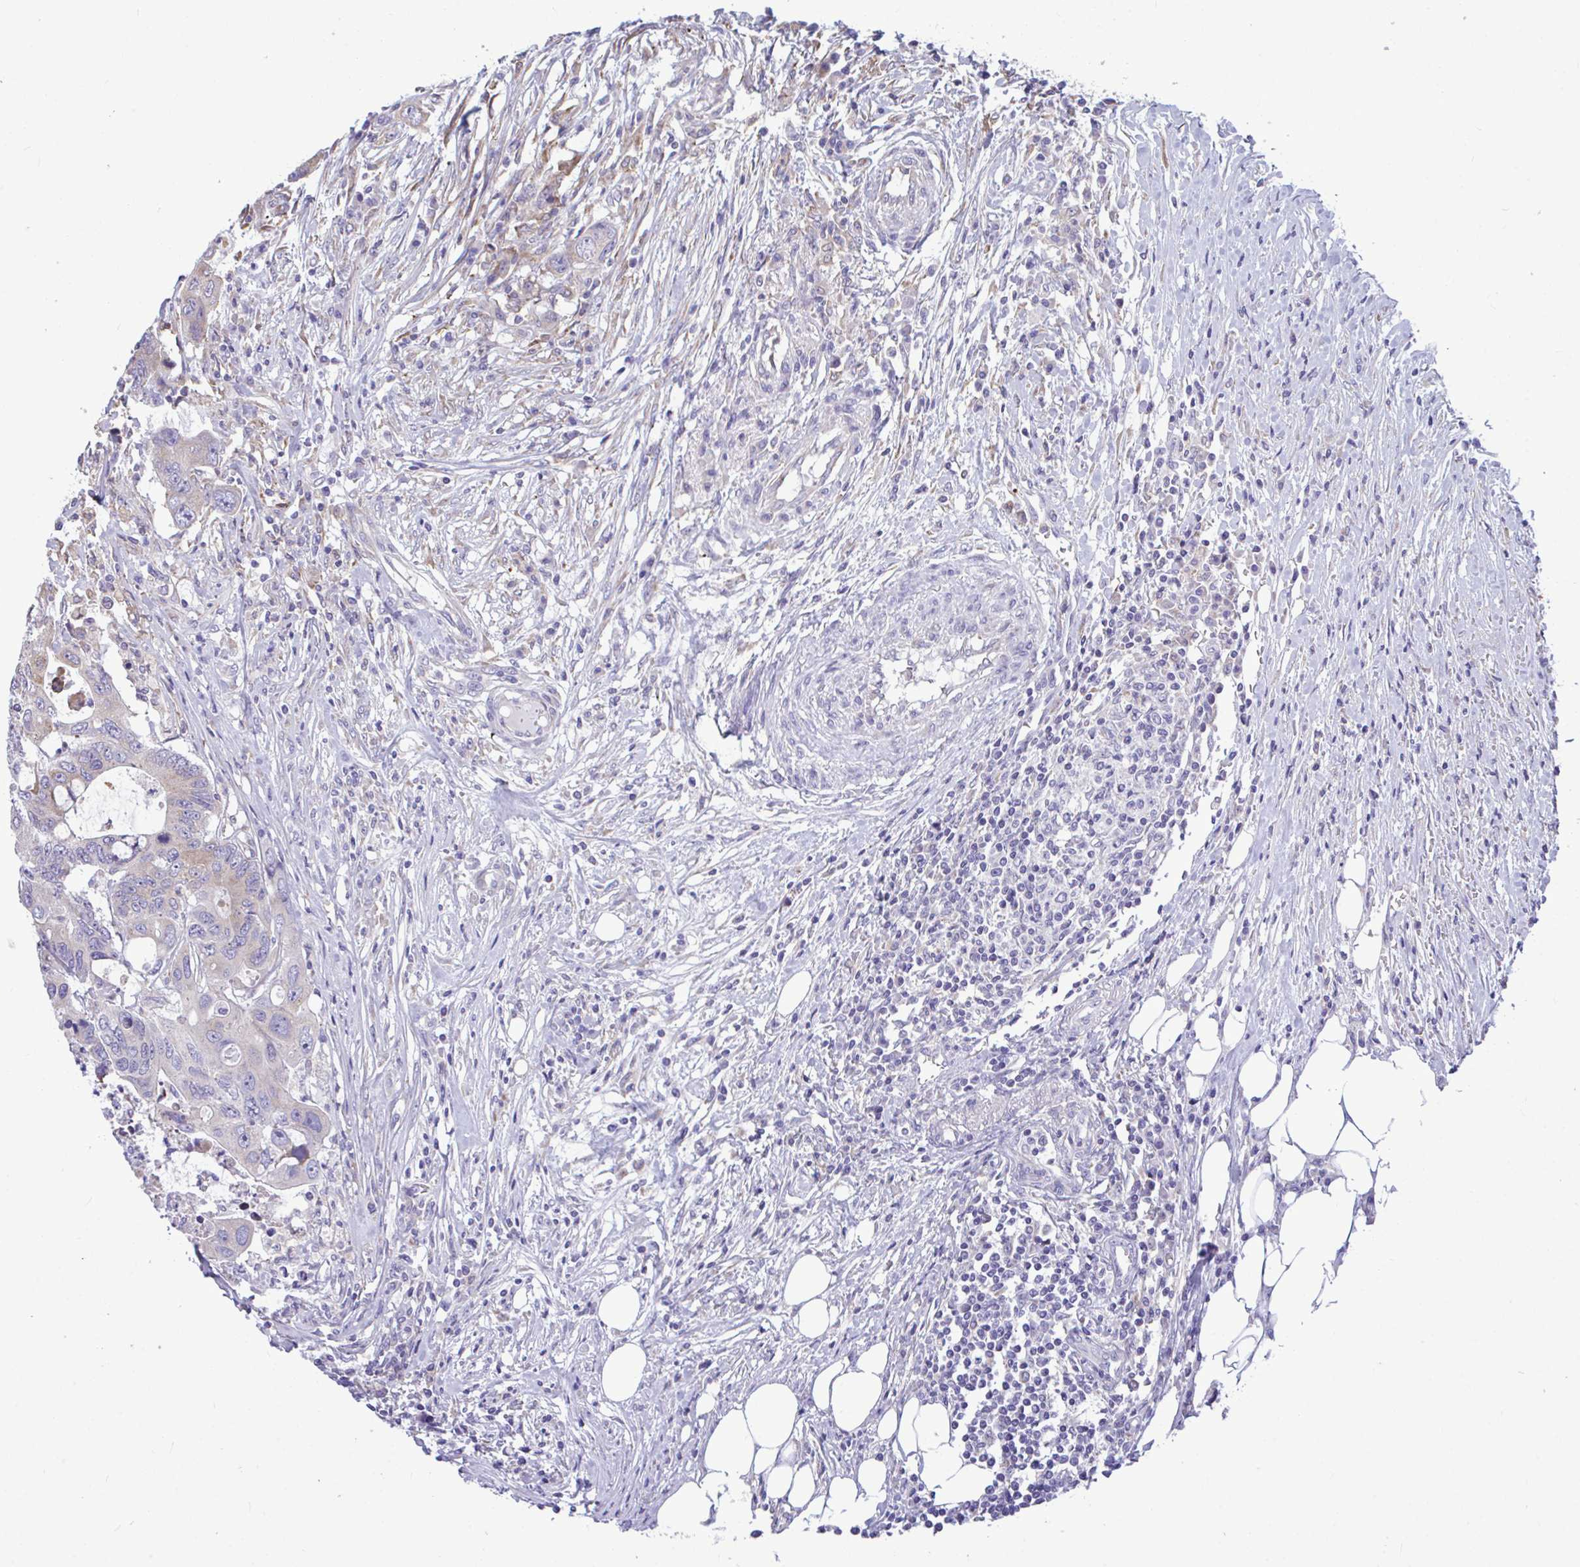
{"staining": {"intensity": "moderate", "quantity": "<25%", "location": "cytoplasmic/membranous"}, "tissue": "colorectal cancer", "cell_type": "Tumor cells", "image_type": "cancer", "snomed": [{"axis": "morphology", "description": "Adenocarcinoma, NOS"}, {"axis": "topography", "description": "Colon"}], "caption": "Brown immunohistochemical staining in human colorectal cancer shows moderate cytoplasmic/membranous positivity in about <25% of tumor cells. Immunohistochemistry stains the protein of interest in brown and the nuclei are stained blue.", "gene": "PIGK", "patient": {"sex": "male", "age": 71}}